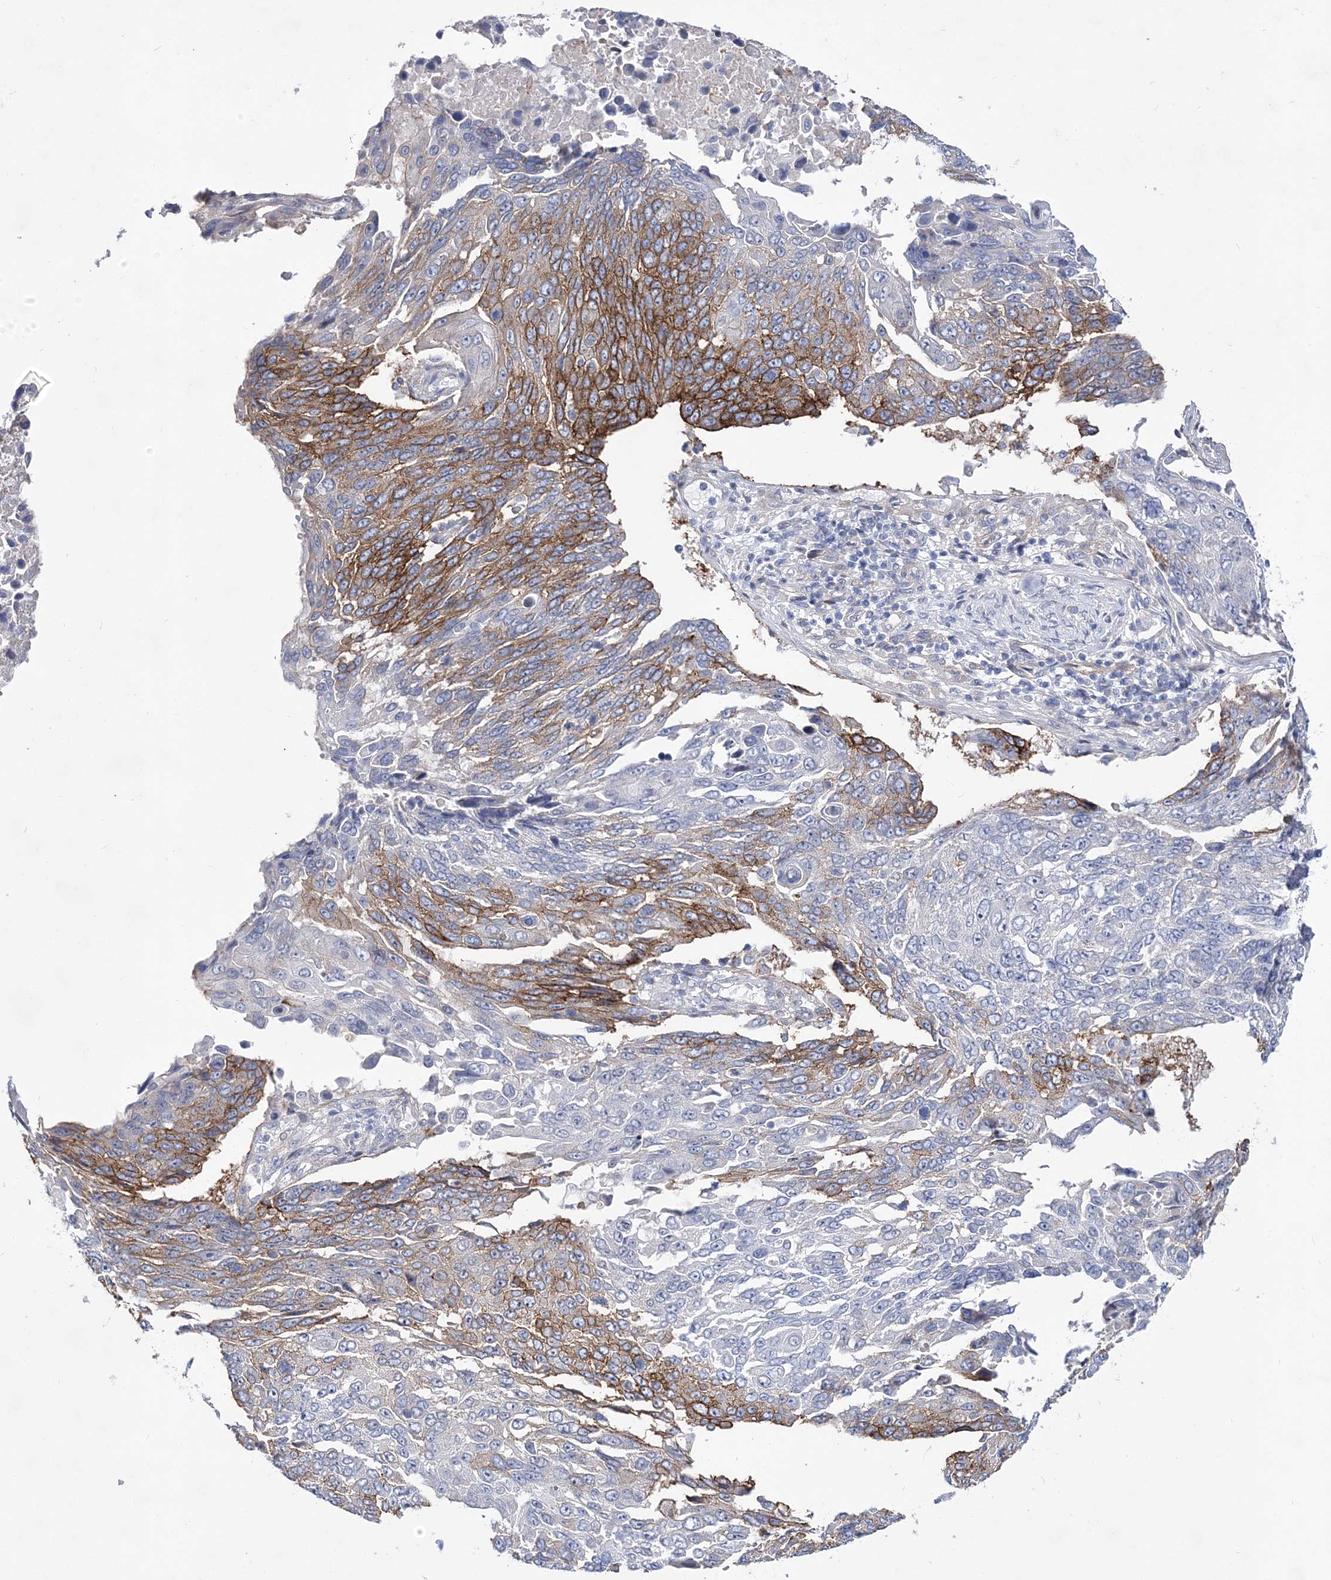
{"staining": {"intensity": "moderate", "quantity": "25%-75%", "location": "cytoplasmic/membranous"}, "tissue": "lung cancer", "cell_type": "Tumor cells", "image_type": "cancer", "snomed": [{"axis": "morphology", "description": "Squamous cell carcinoma, NOS"}, {"axis": "topography", "description": "Lung"}], "caption": "IHC (DAB (3,3'-diaminobenzidine)) staining of lung squamous cell carcinoma displays moderate cytoplasmic/membranous protein staining in approximately 25%-75% of tumor cells. Immunohistochemistry stains the protein in brown and the nuclei are stained blue.", "gene": "ANO1", "patient": {"sex": "male", "age": 66}}